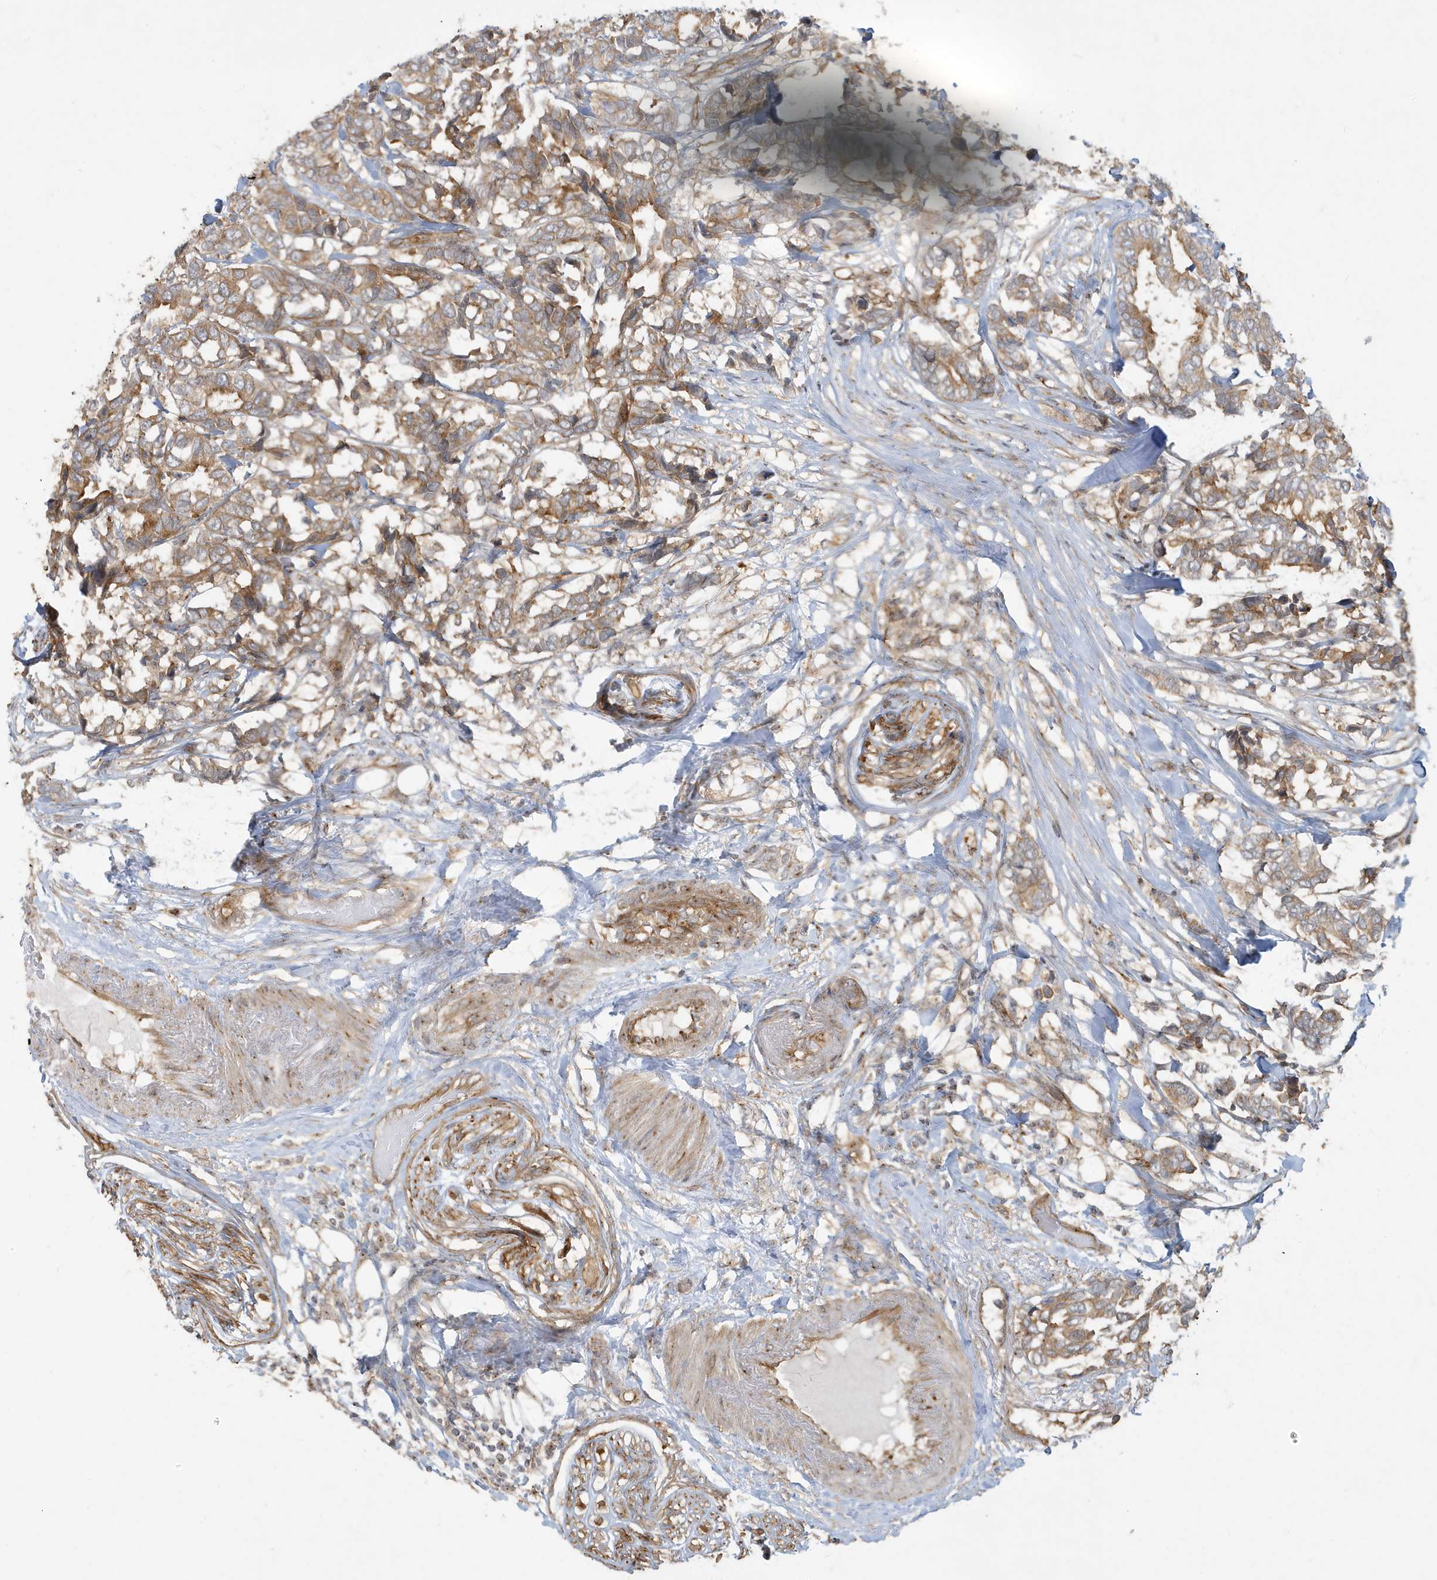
{"staining": {"intensity": "moderate", "quantity": ">75%", "location": "cytoplasmic/membranous"}, "tissue": "breast cancer", "cell_type": "Tumor cells", "image_type": "cancer", "snomed": [{"axis": "morphology", "description": "Duct carcinoma"}, {"axis": "topography", "description": "Breast"}], "caption": "Immunohistochemical staining of infiltrating ductal carcinoma (breast) displays moderate cytoplasmic/membranous protein staining in about >75% of tumor cells.", "gene": "ATP23", "patient": {"sex": "female", "age": 87}}